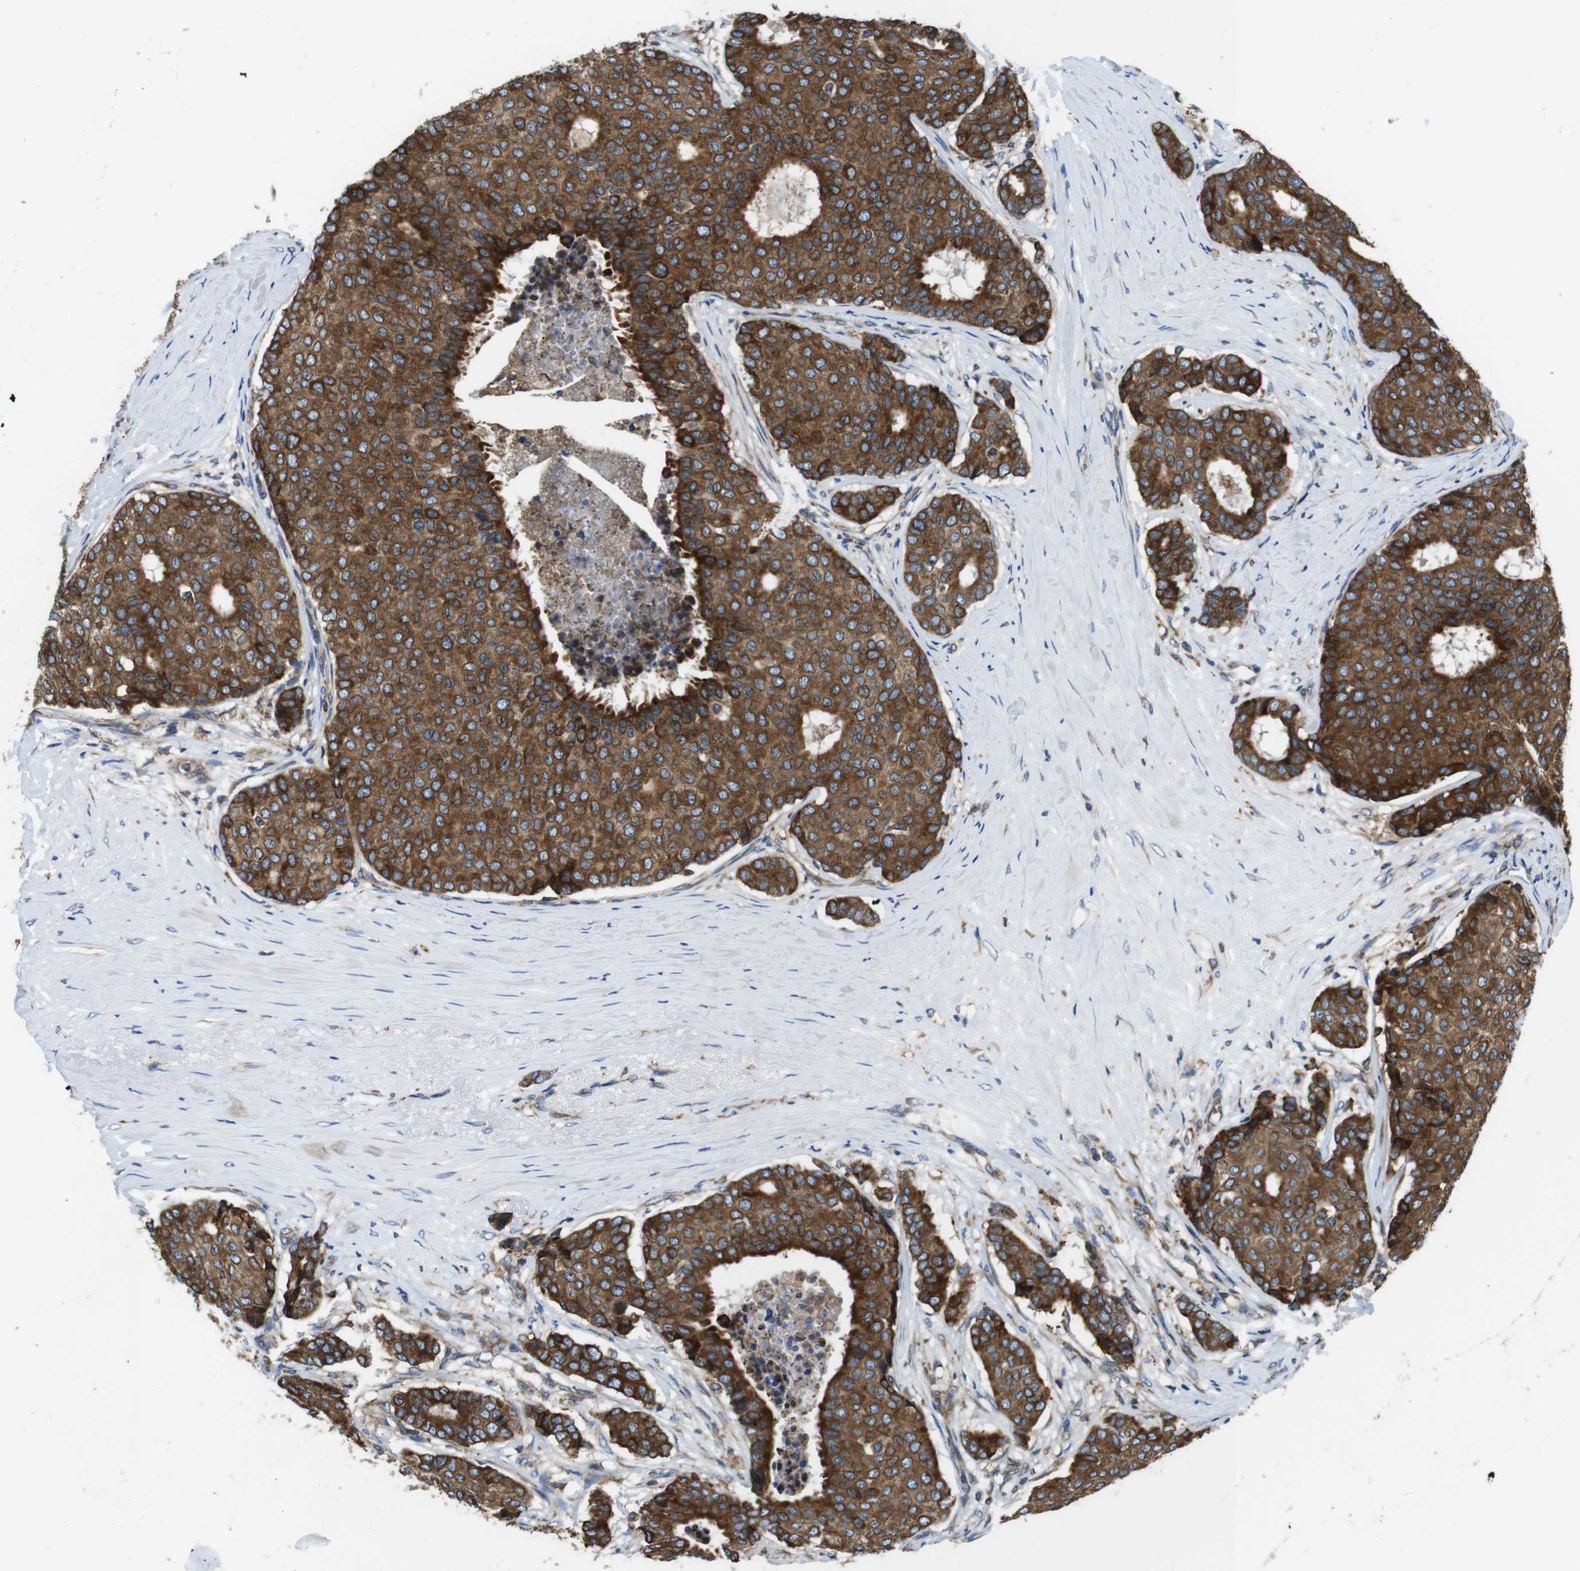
{"staining": {"intensity": "strong", "quantity": ">75%", "location": "cytoplasmic/membranous"}, "tissue": "breast cancer", "cell_type": "Tumor cells", "image_type": "cancer", "snomed": [{"axis": "morphology", "description": "Duct carcinoma"}, {"axis": "topography", "description": "Breast"}], "caption": "Tumor cells reveal strong cytoplasmic/membranous staining in approximately >75% of cells in breast cancer.", "gene": "UGGT1", "patient": {"sex": "female", "age": 75}}